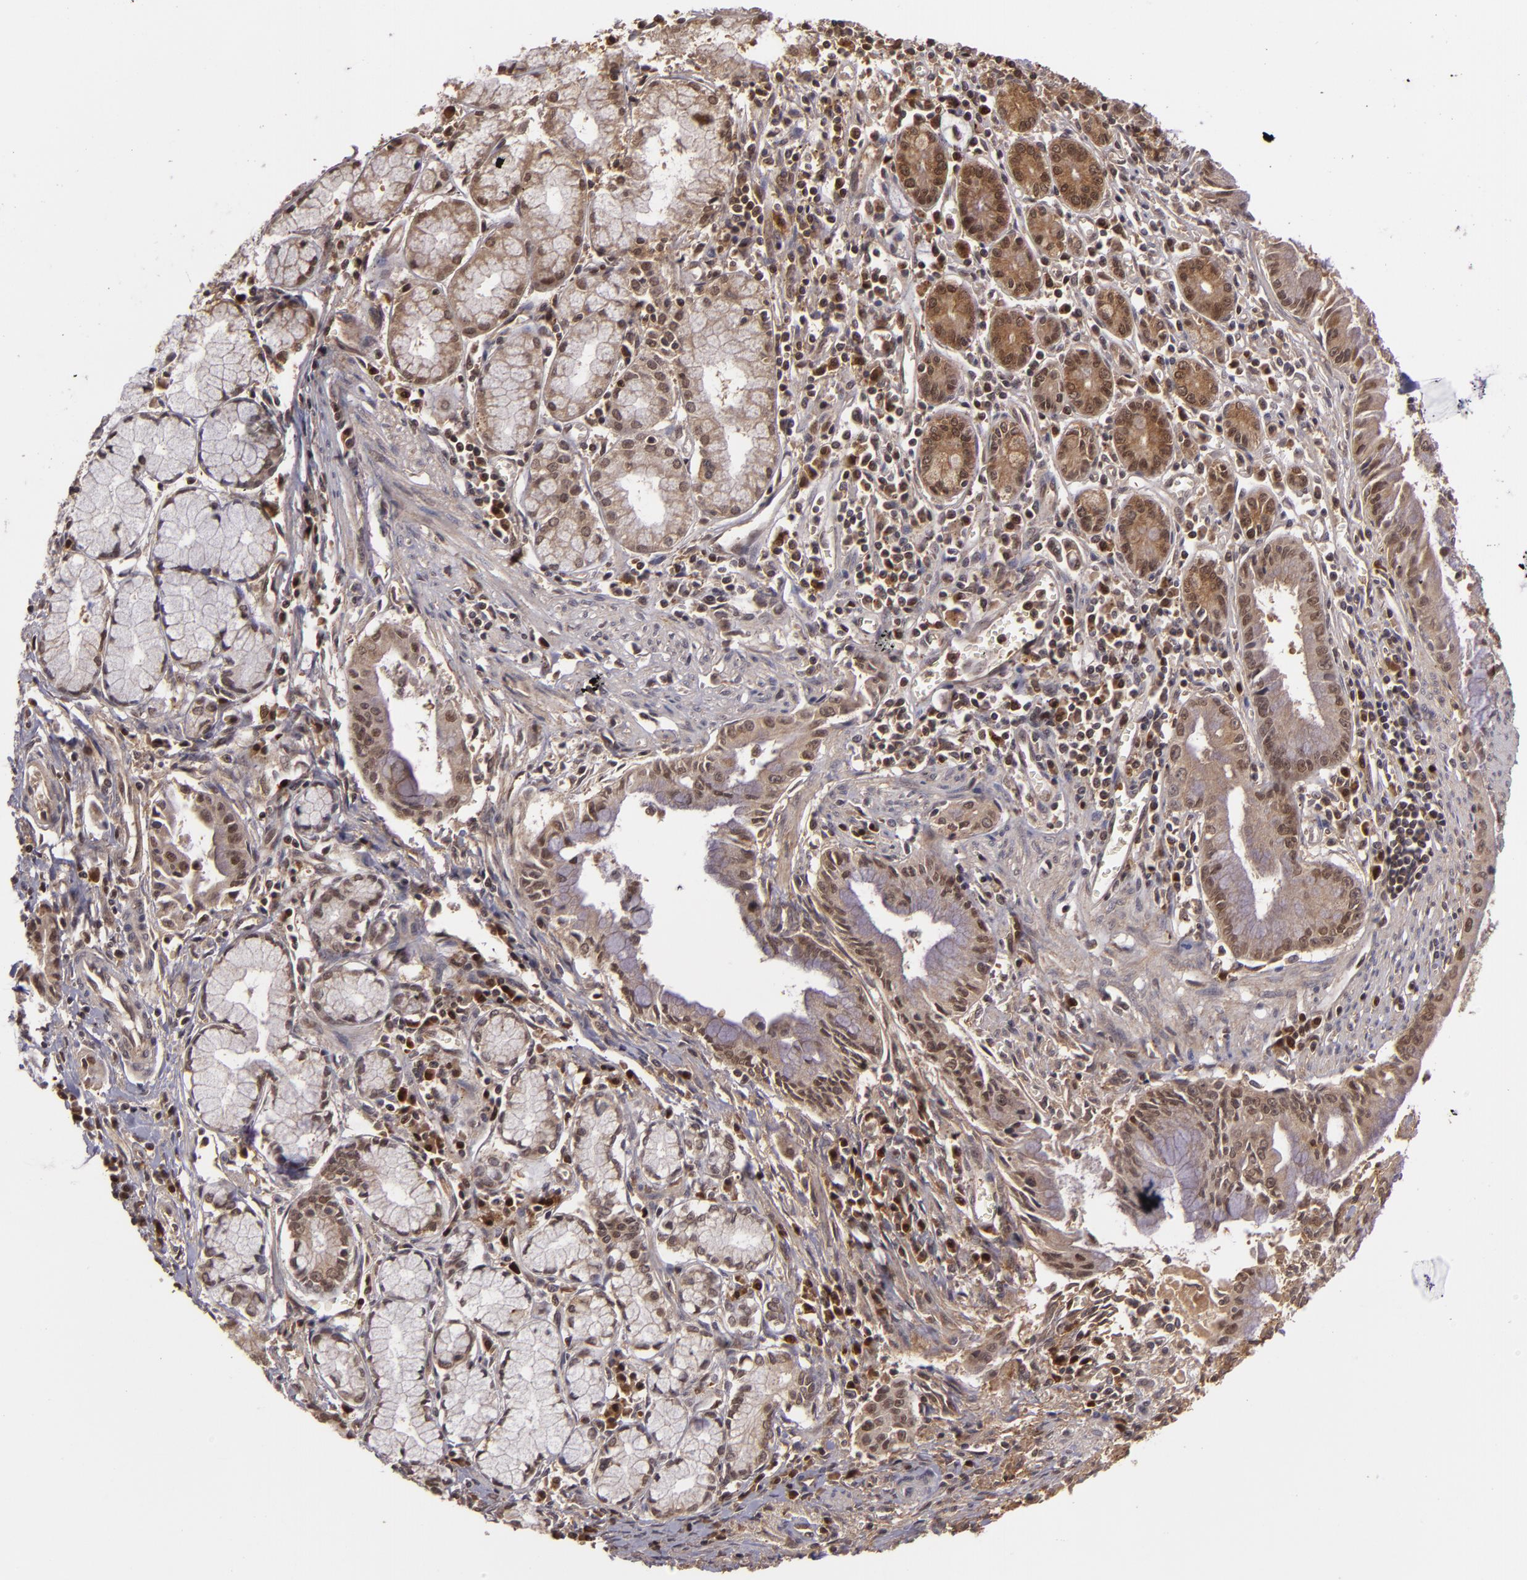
{"staining": {"intensity": "strong", "quantity": ">75%", "location": "cytoplasmic/membranous"}, "tissue": "pancreatic cancer", "cell_type": "Tumor cells", "image_type": "cancer", "snomed": [{"axis": "morphology", "description": "Adenocarcinoma, NOS"}, {"axis": "topography", "description": "Pancreas"}], "caption": "Immunohistochemical staining of pancreatic adenocarcinoma demonstrates strong cytoplasmic/membranous protein staining in about >75% of tumor cells.", "gene": "ZBTB33", "patient": {"sex": "male", "age": 59}}